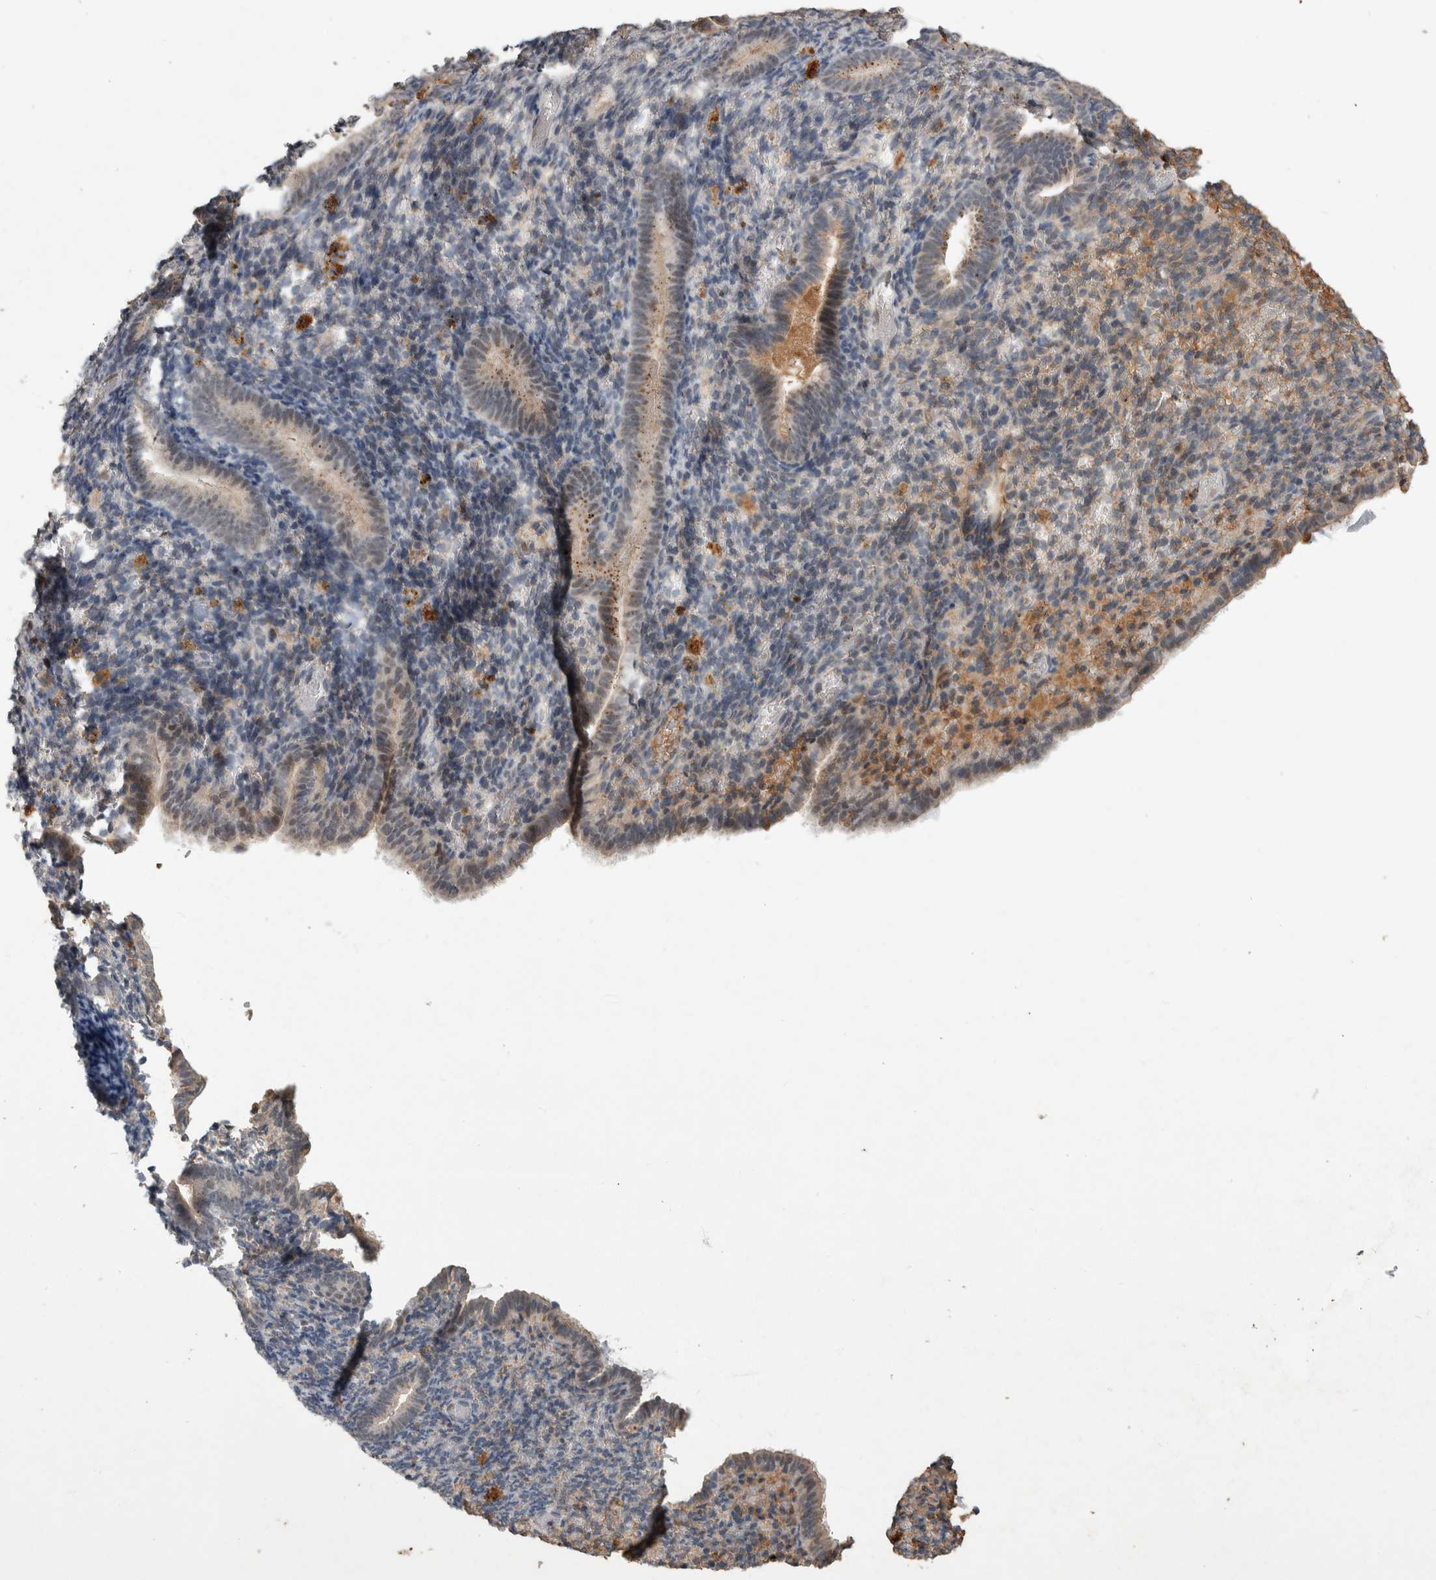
{"staining": {"intensity": "negative", "quantity": "none", "location": "none"}, "tissue": "endometrium", "cell_type": "Cells in endometrial stroma", "image_type": "normal", "snomed": [{"axis": "morphology", "description": "Normal tissue, NOS"}, {"axis": "topography", "description": "Endometrium"}], "caption": "IHC photomicrograph of normal endometrium: endometrium stained with DAB (3,3'-diaminobenzidine) reveals no significant protein expression in cells in endometrial stroma.", "gene": "CHRM3", "patient": {"sex": "female", "age": 51}}